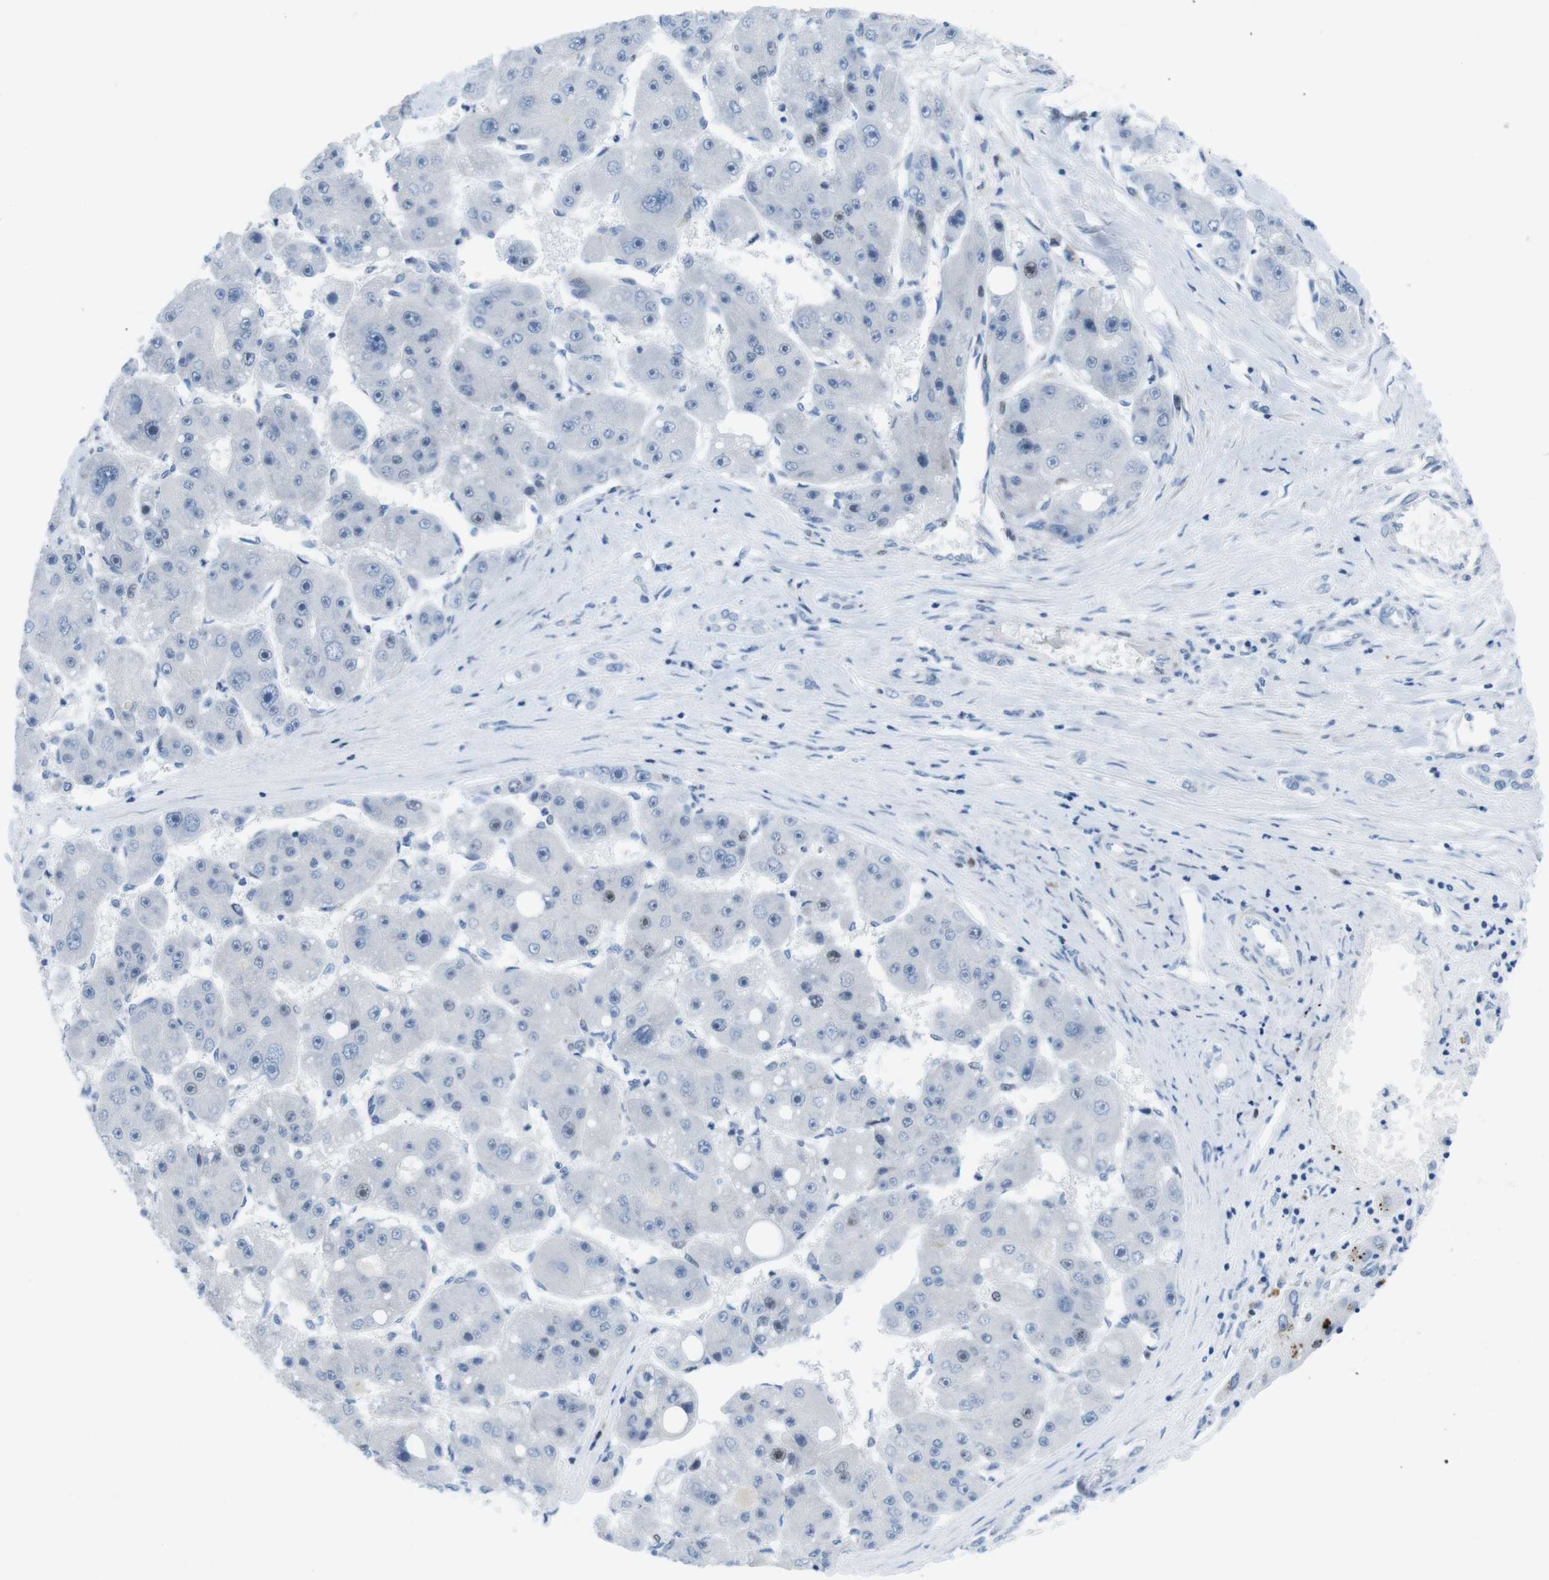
{"staining": {"intensity": "negative", "quantity": "none", "location": "none"}, "tissue": "liver cancer", "cell_type": "Tumor cells", "image_type": "cancer", "snomed": [{"axis": "morphology", "description": "Carcinoma, Hepatocellular, NOS"}, {"axis": "topography", "description": "Liver"}], "caption": "The photomicrograph reveals no staining of tumor cells in liver hepatocellular carcinoma. The staining was performed using DAB (3,3'-diaminobenzidine) to visualize the protein expression in brown, while the nuclei were stained in blue with hematoxylin (Magnification: 20x).", "gene": "CHAF1A", "patient": {"sex": "female", "age": 61}}